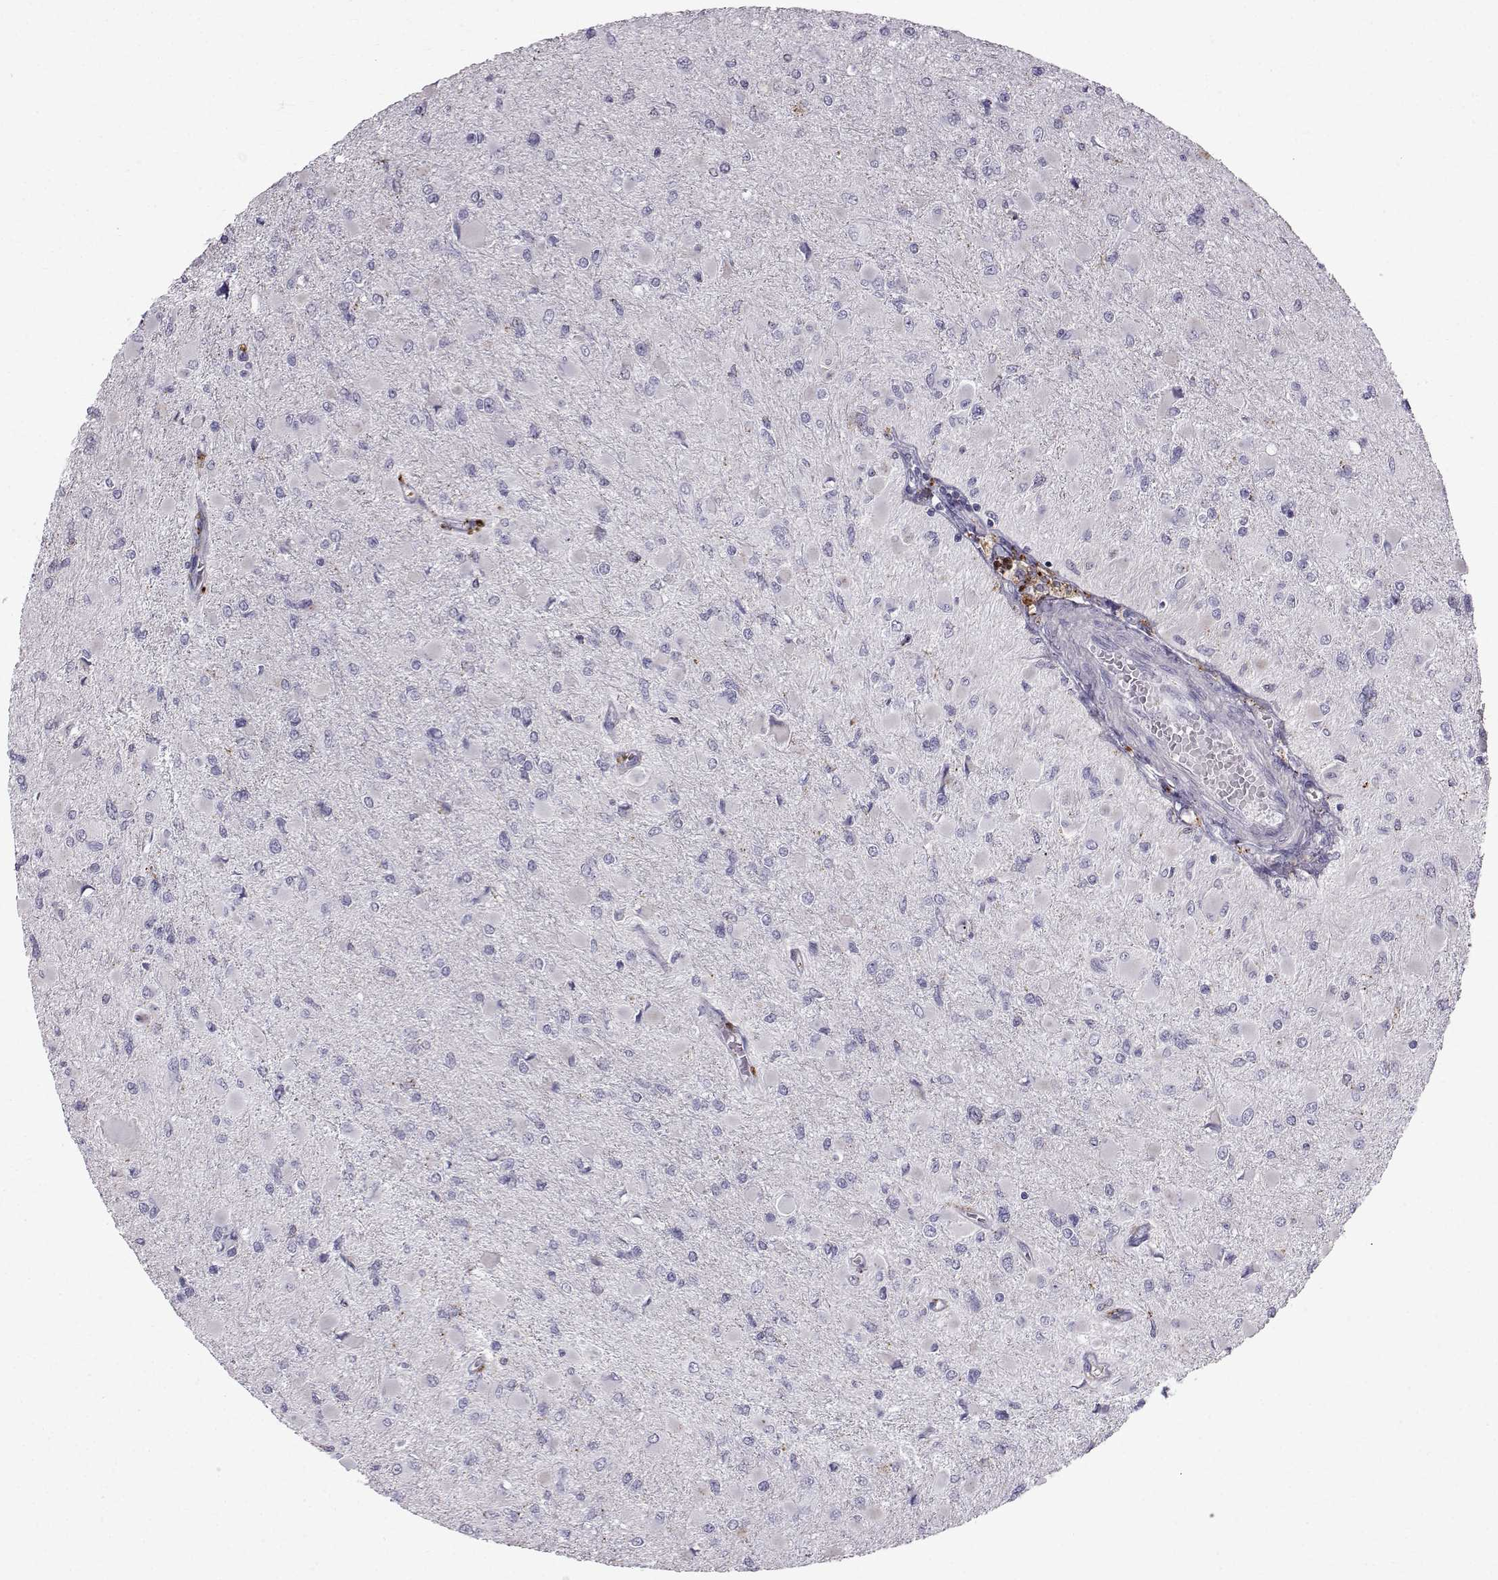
{"staining": {"intensity": "negative", "quantity": "none", "location": "none"}, "tissue": "glioma", "cell_type": "Tumor cells", "image_type": "cancer", "snomed": [{"axis": "morphology", "description": "Glioma, malignant, High grade"}, {"axis": "topography", "description": "Cerebral cortex"}], "caption": "Tumor cells show no significant positivity in glioma. The staining was performed using DAB (3,3'-diaminobenzidine) to visualize the protein expression in brown, while the nuclei were stained in blue with hematoxylin (Magnification: 20x).", "gene": "CALCR", "patient": {"sex": "female", "age": 36}}